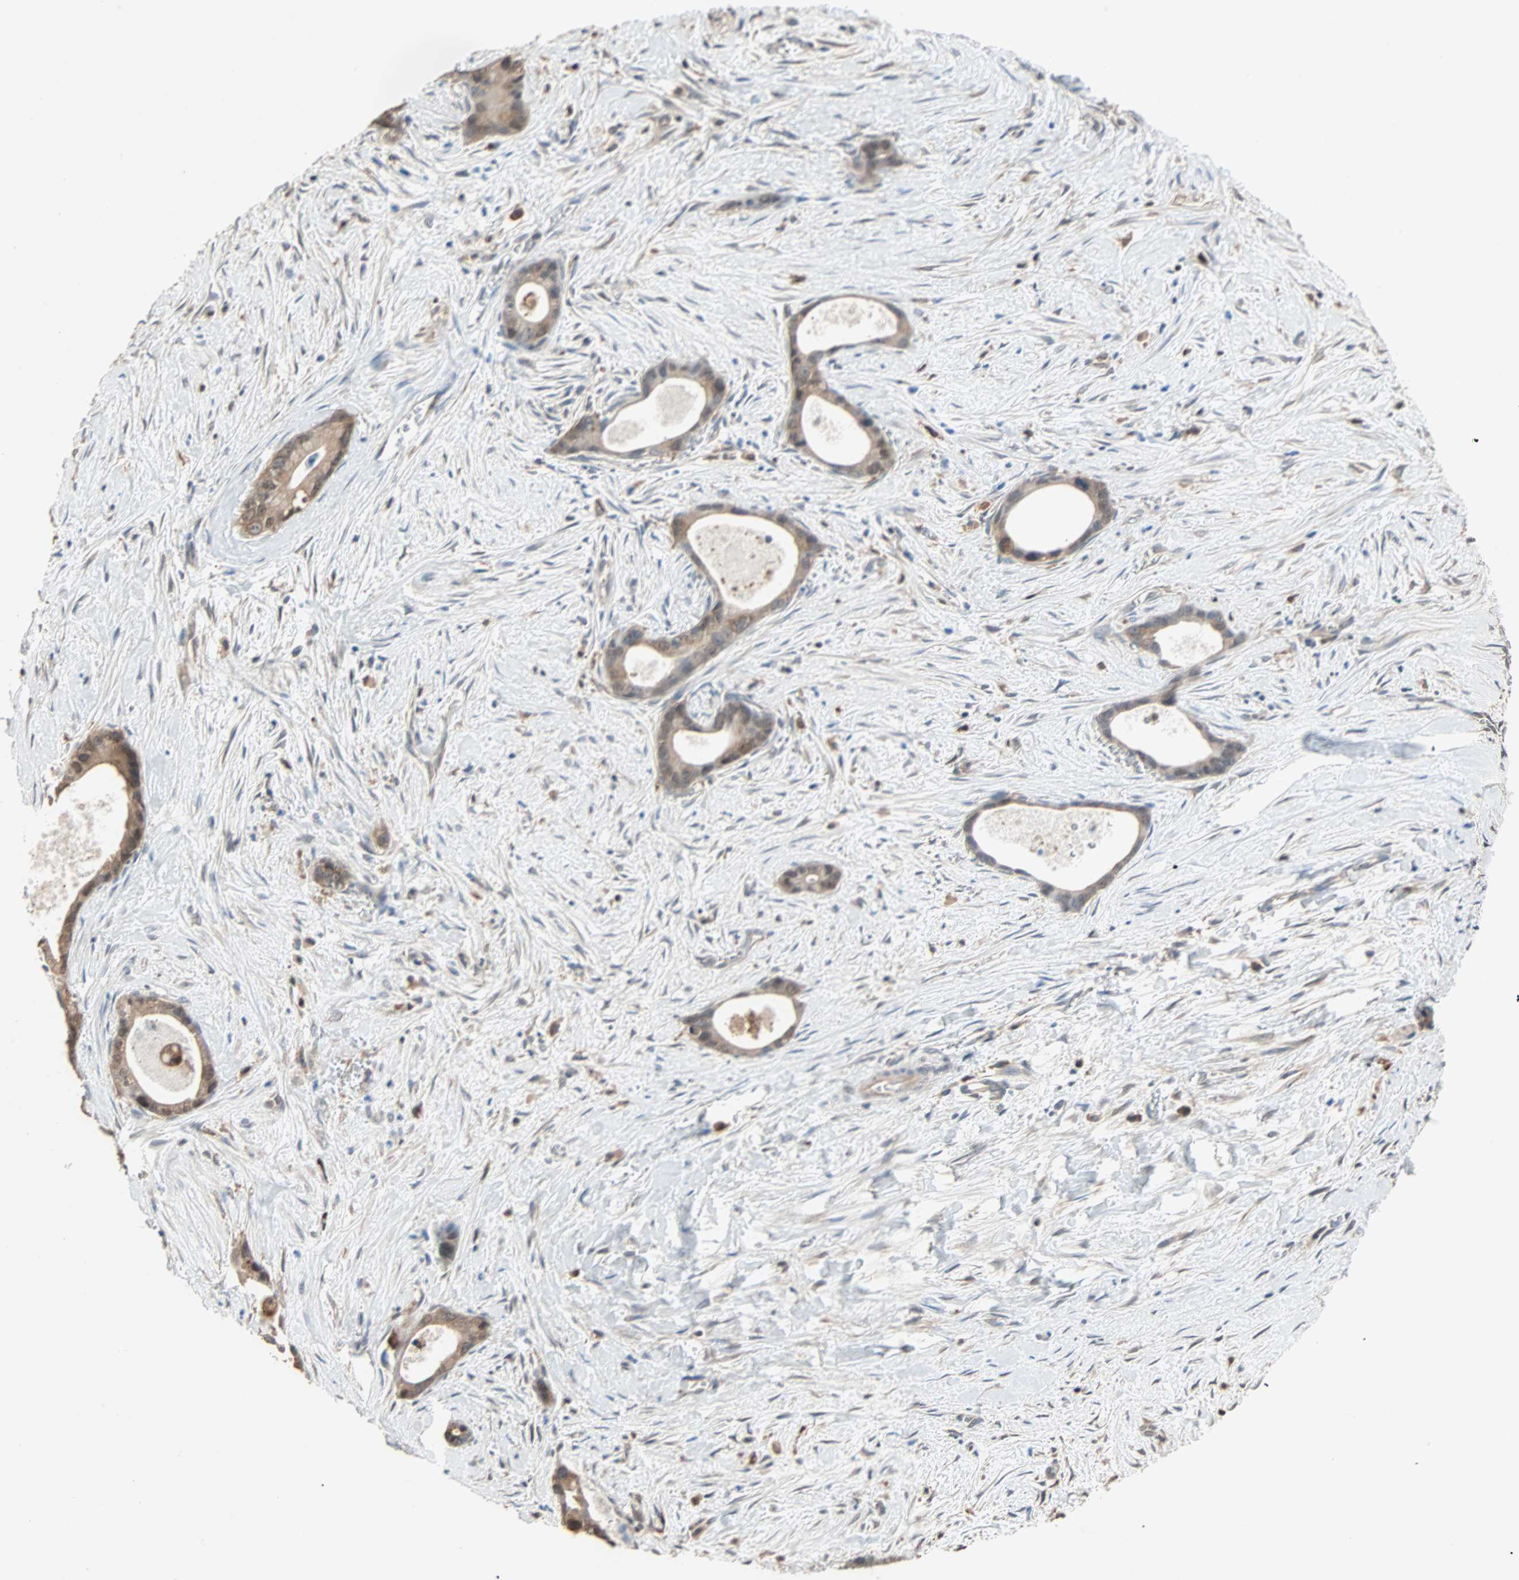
{"staining": {"intensity": "moderate", "quantity": ">75%", "location": "cytoplasmic/membranous,nuclear"}, "tissue": "liver cancer", "cell_type": "Tumor cells", "image_type": "cancer", "snomed": [{"axis": "morphology", "description": "Cholangiocarcinoma"}, {"axis": "topography", "description": "Liver"}], "caption": "Moderate cytoplasmic/membranous and nuclear staining for a protein is identified in about >75% of tumor cells of liver cancer using immunohistochemistry (IHC).", "gene": "PRDX1", "patient": {"sex": "female", "age": 55}}